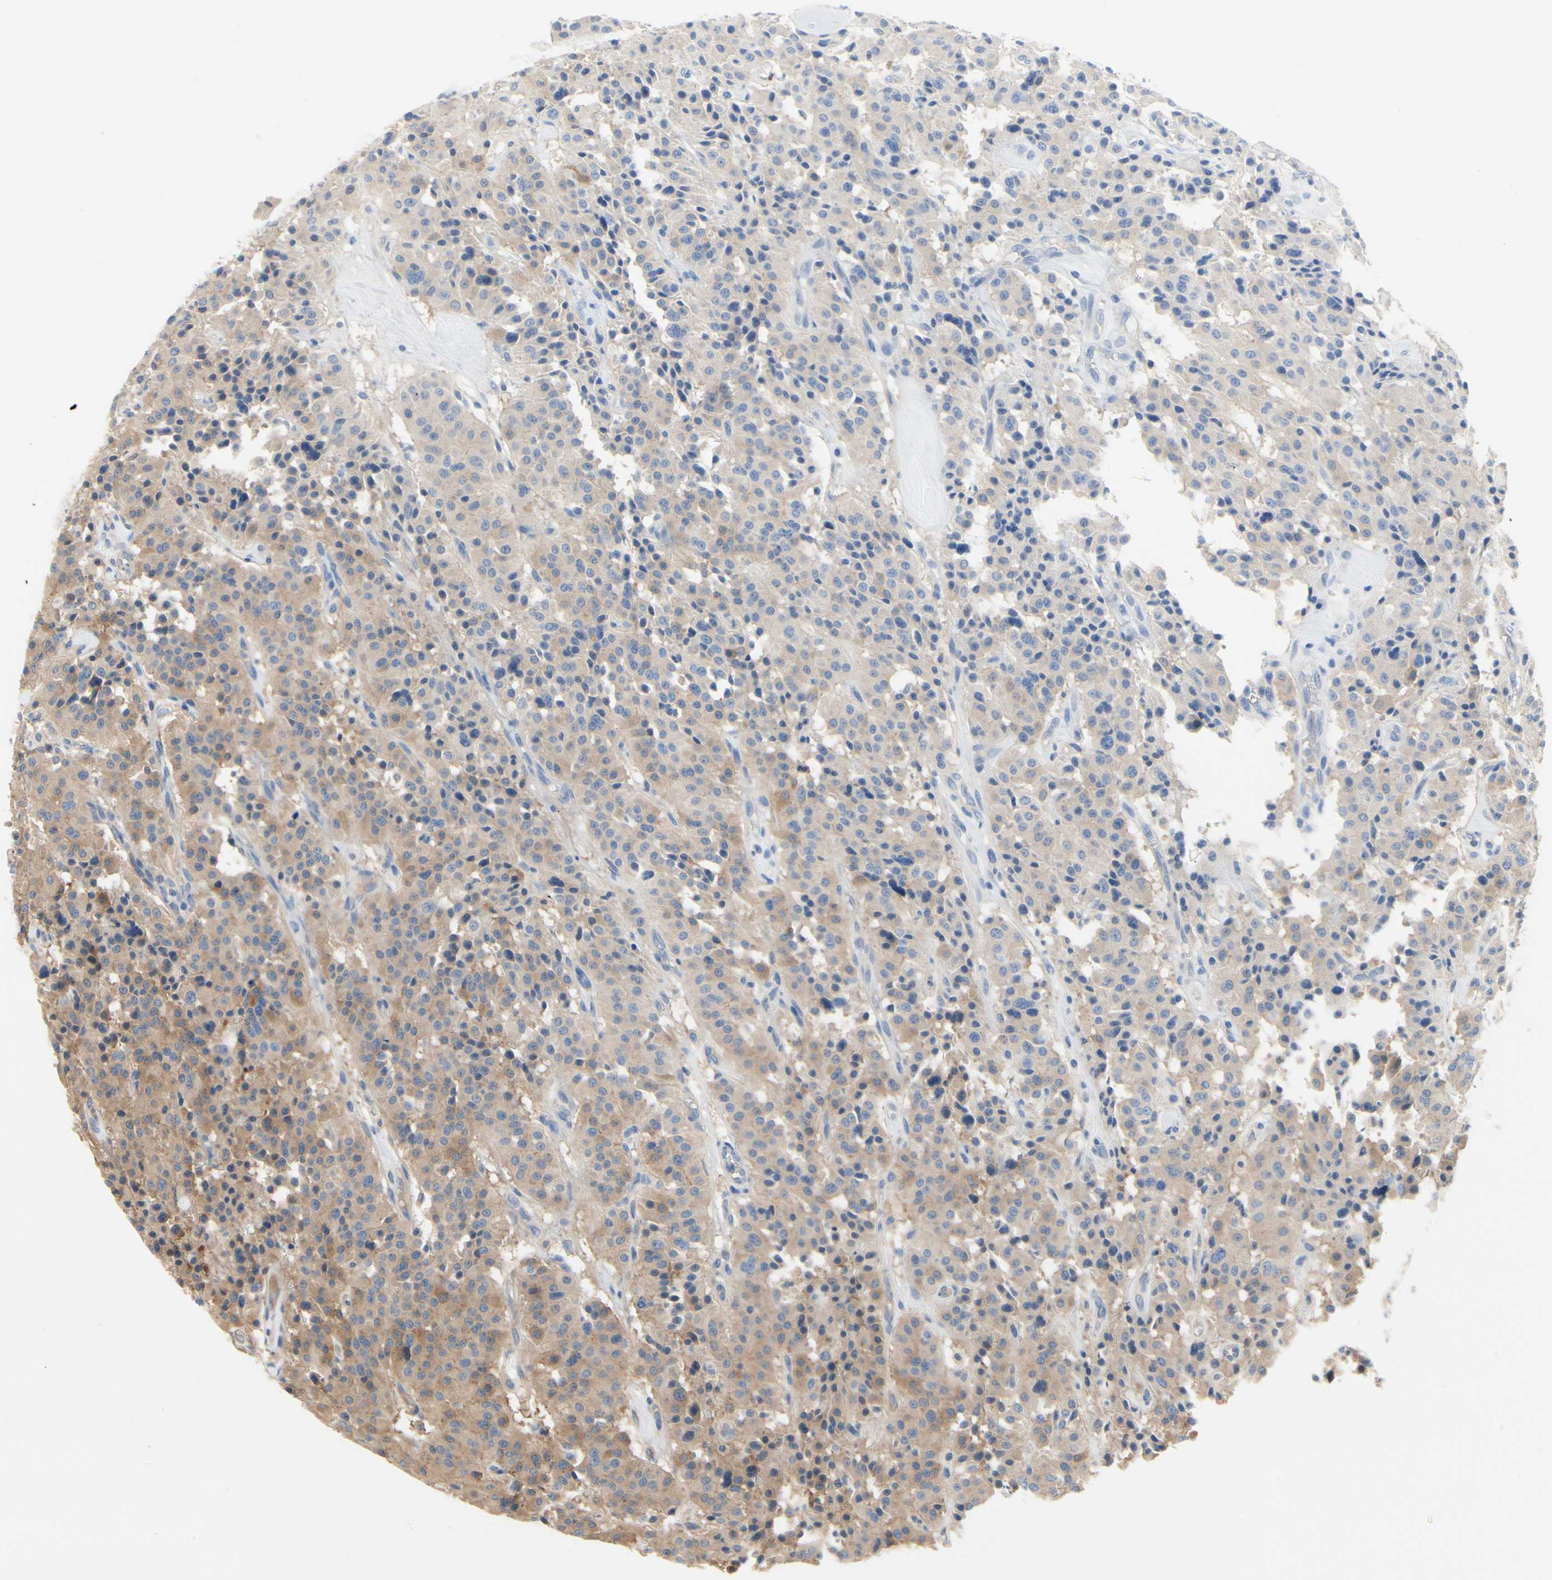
{"staining": {"intensity": "moderate", "quantity": "25%-75%", "location": "cytoplasmic/membranous"}, "tissue": "carcinoid", "cell_type": "Tumor cells", "image_type": "cancer", "snomed": [{"axis": "morphology", "description": "Carcinoid, malignant, NOS"}, {"axis": "topography", "description": "Lung"}], "caption": "Moderate cytoplasmic/membranous staining for a protein is present in about 25%-75% of tumor cells of carcinoid (malignant) using immunohistochemistry.", "gene": "PDZK1", "patient": {"sex": "male", "age": 30}}